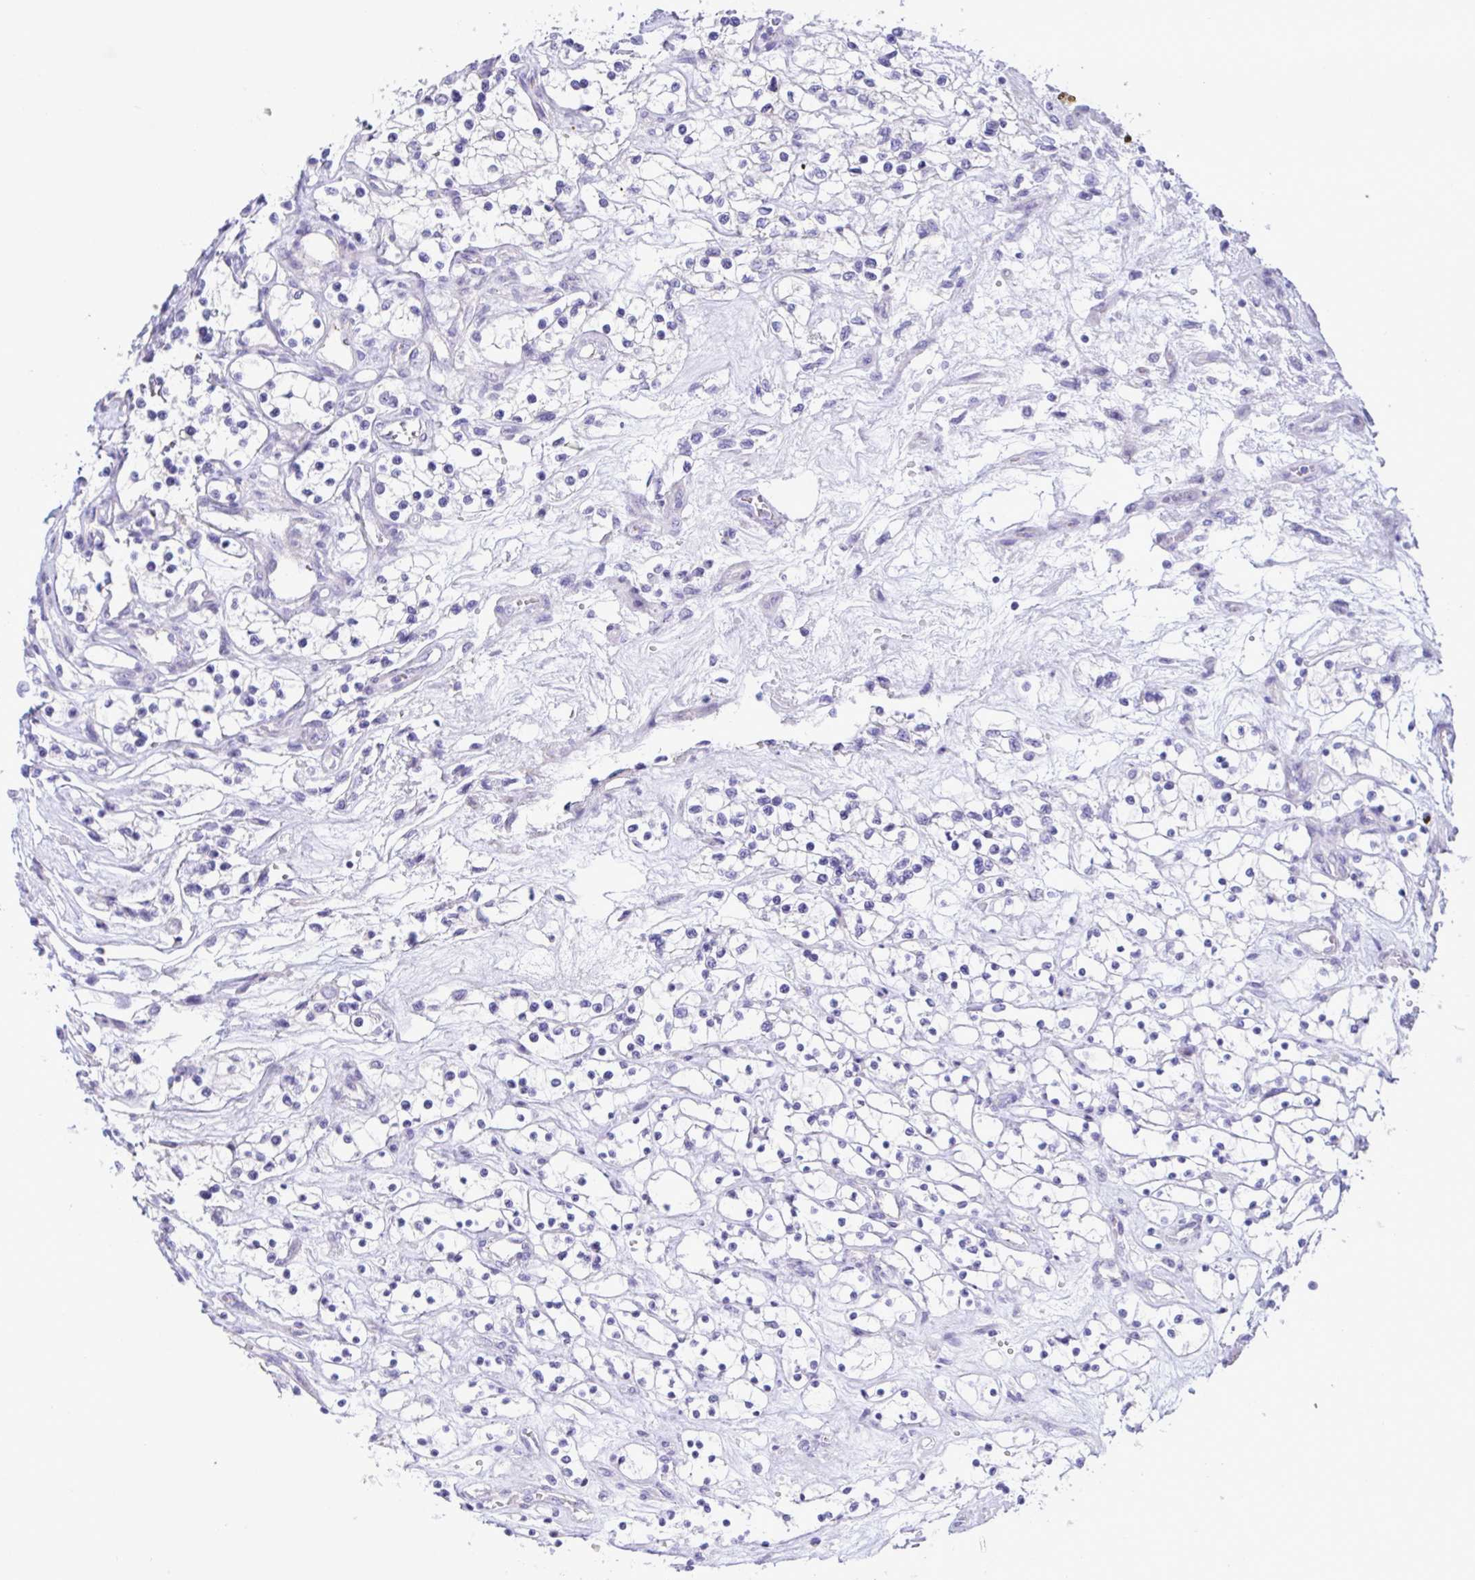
{"staining": {"intensity": "negative", "quantity": "none", "location": "none"}, "tissue": "renal cancer", "cell_type": "Tumor cells", "image_type": "cancer", "snomed": [{"axis": "morphology", "description": "Adenocarcinoma, NOS"}, {"axis": "topography", "description": "Kidney"}], "caption": "A high-resolution micrograph shows immunohistochemistry staining of renal cancer, which displays no significant expression in tumor cells.", "gene": "MED11", "patient": {"sex": "female", "age": 69}}